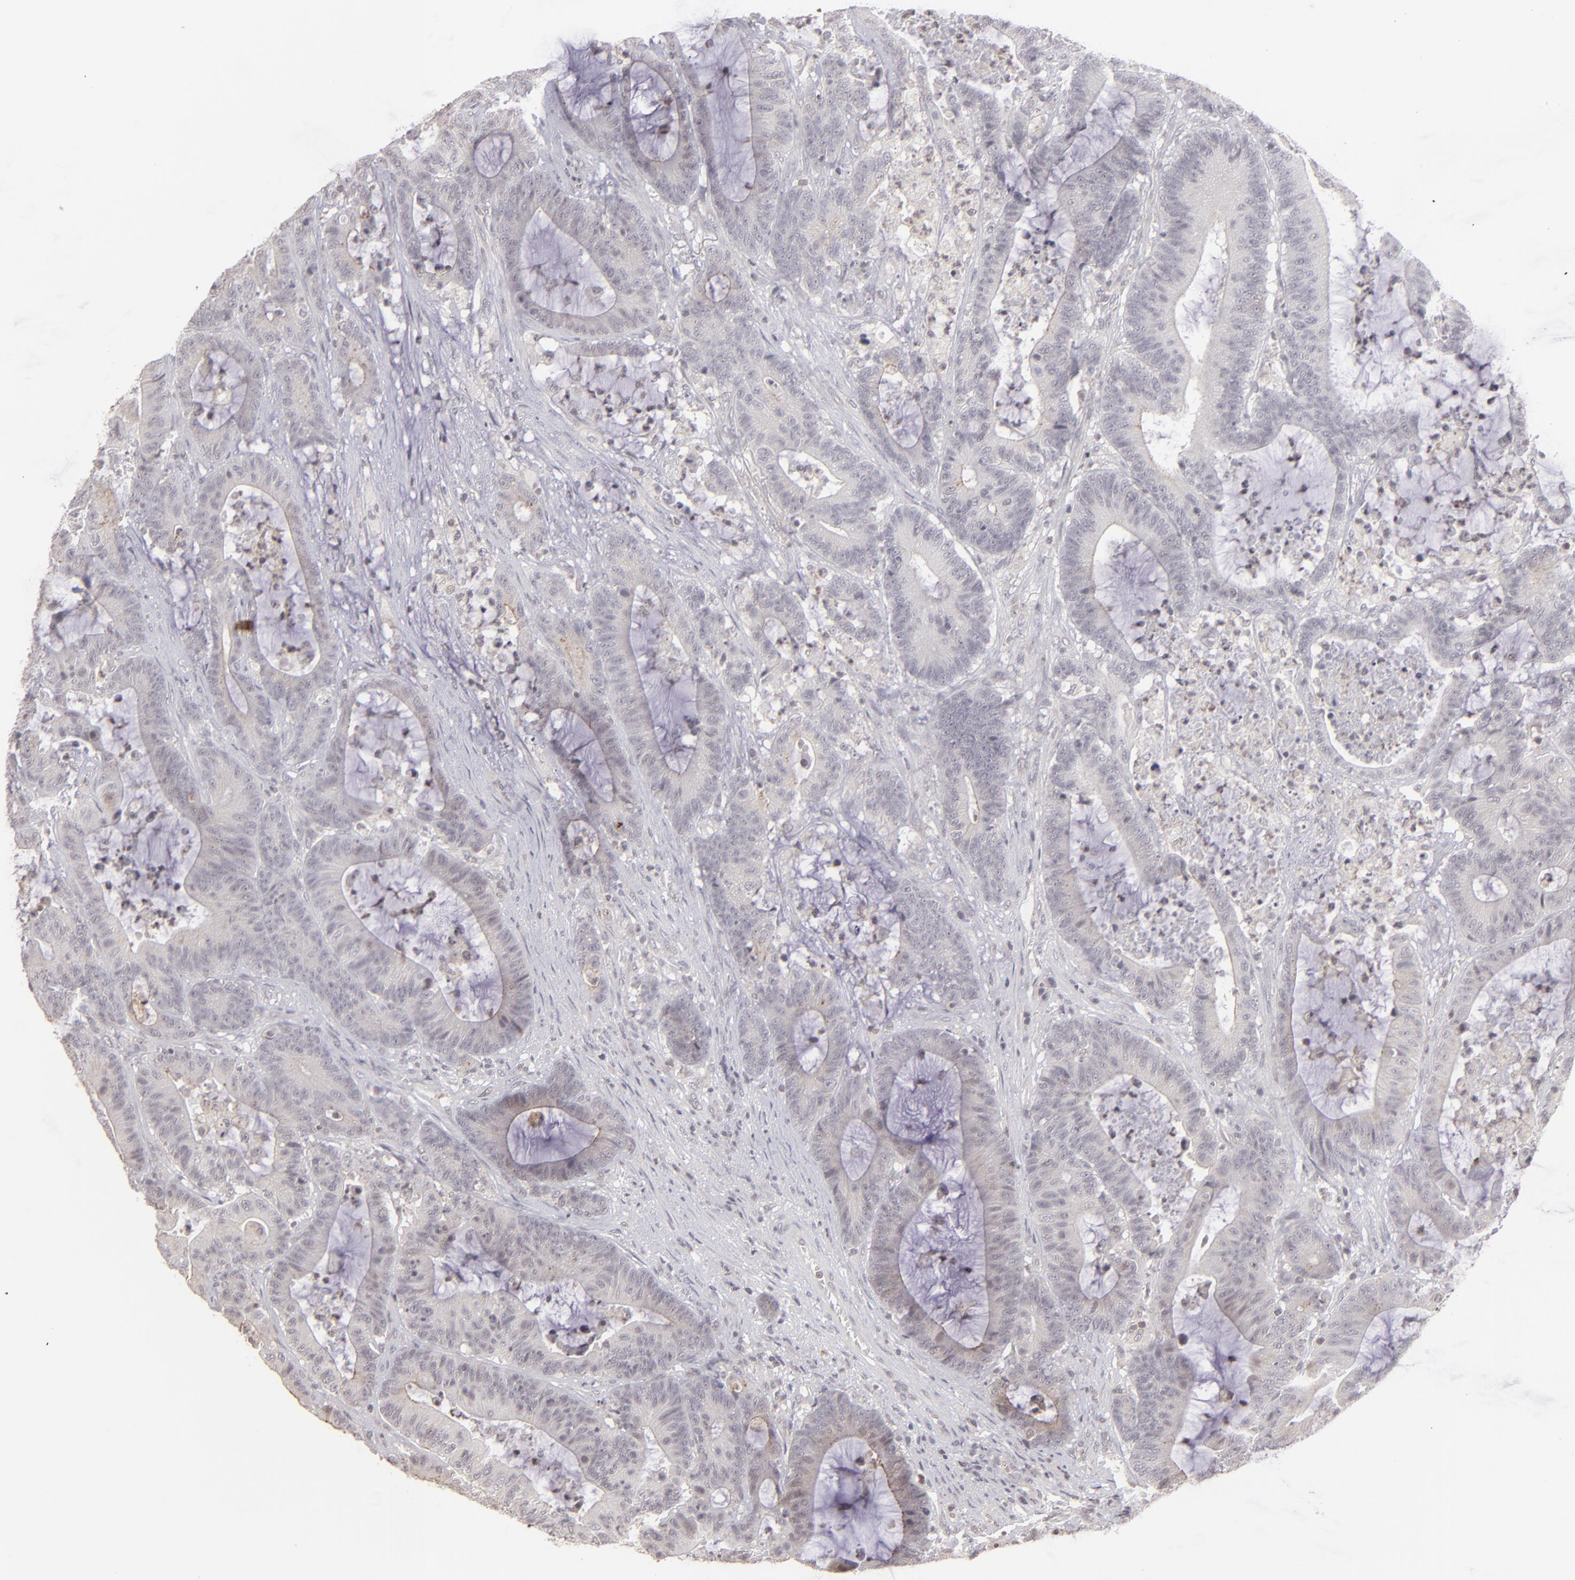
{"staining": {"intensity": "negative", "quantity": "none", "location": "none"}, "tissue": "colorectal cancer", "cell_type": "Tumor cells", "image_type": "cancer", "snomed": [{"axis": "morphology", "description": "Adenocarcinoma, NOS"}, {"axis": "topography", "description": "Colon"}], "caption": "High magnification brightfield microscopy of colorectal adenocarcinoma stained with DAB (3,3'-diaminobenzidine) (brown) and counterstained with hematoxylin (blue): tumor cells show no significant staining.", "gene": "CLDN2", "patient": {"sex": "female", "age": 84}}